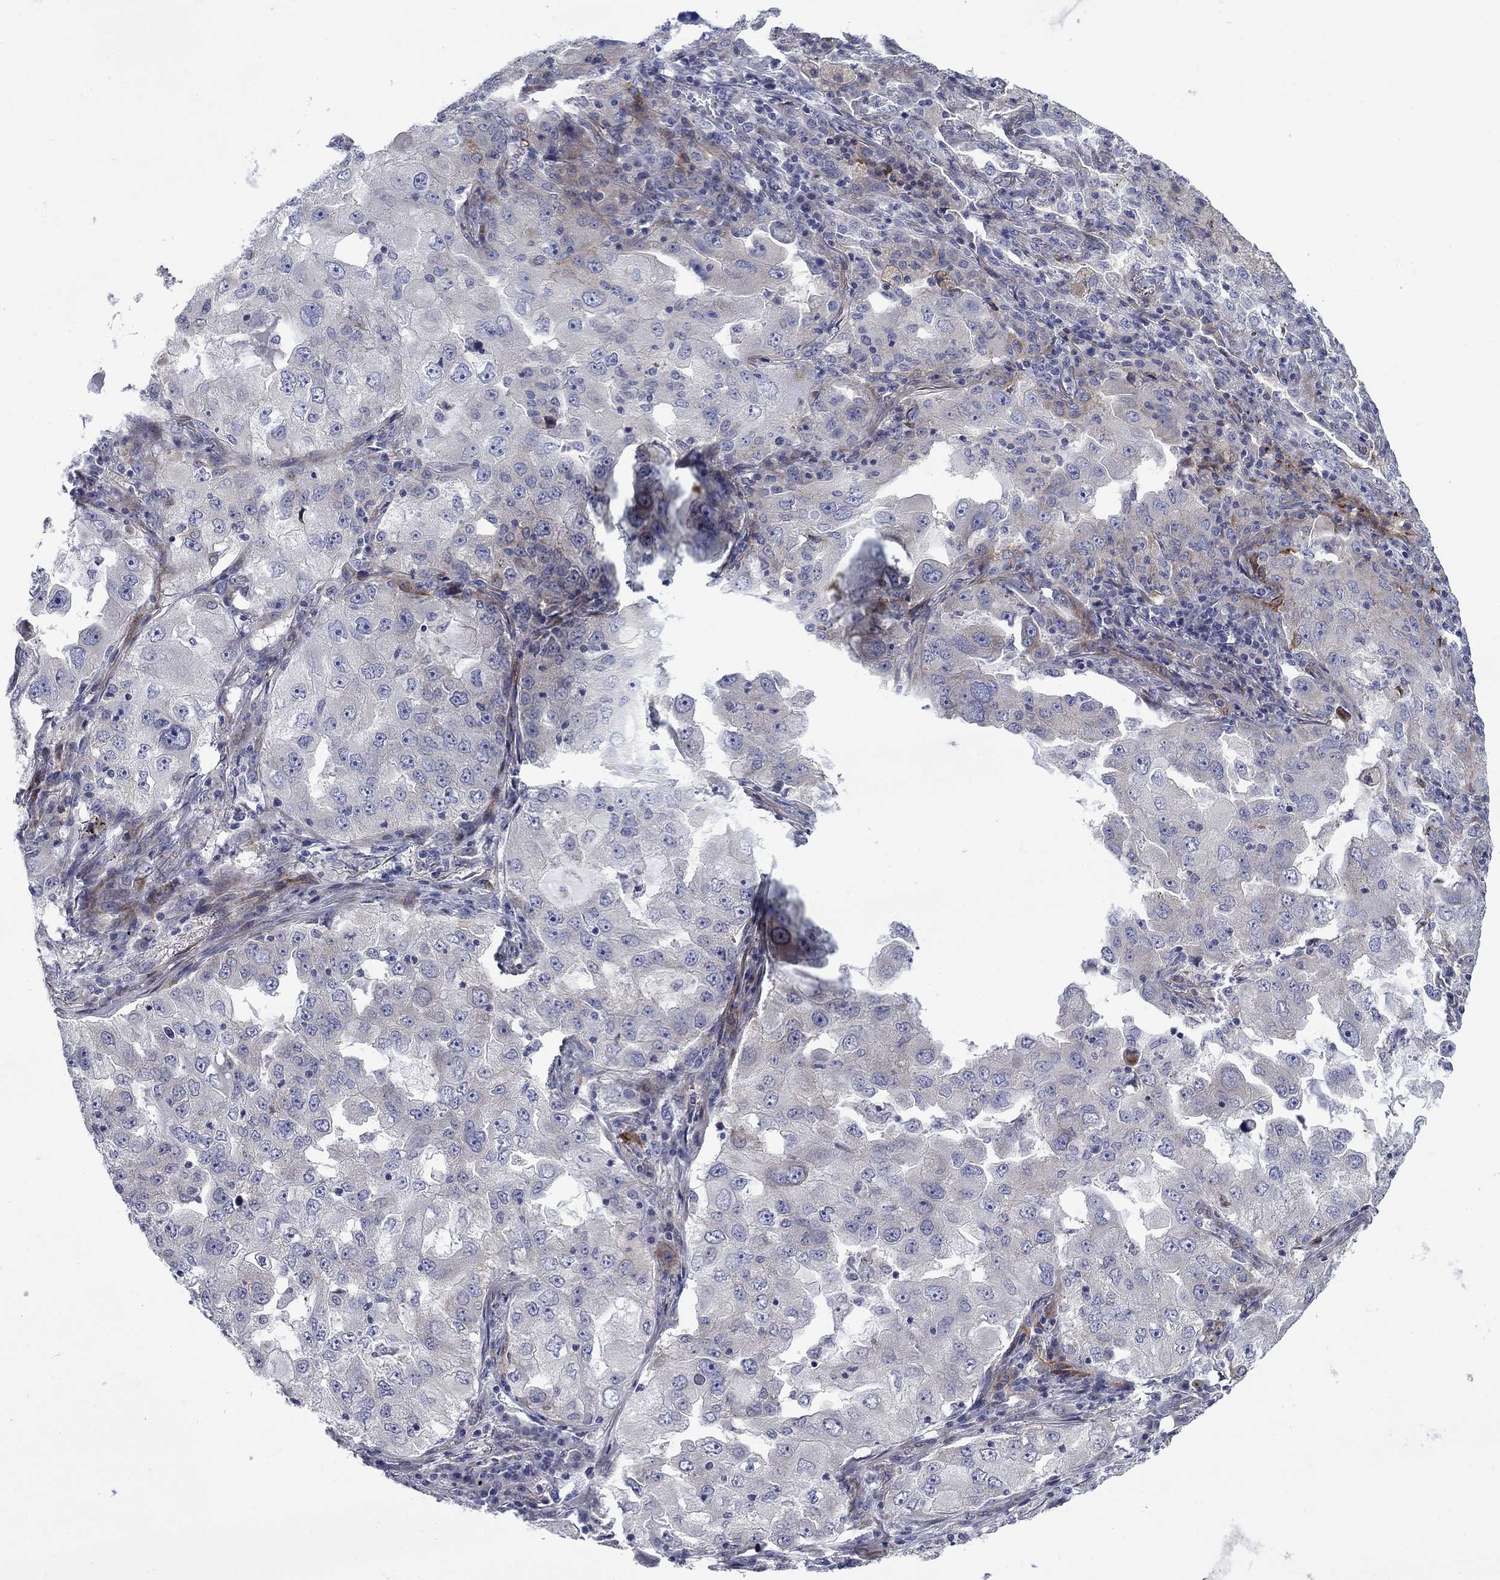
{"staining": {"intensity": "weak", "quantity": "<25%", "location": "cytoplasmic/membranous"}, "tissue": "lung cancer", "cell_type": "Tumor cells", "image_type": "cancer", "snomed": [{"axis": "morphology", "description": "Adenocarcinoma, NOS"}, {"axis": "topography", "description": "Lung"}], "caption": "This is an IHC histopathology image of lung cancer. There is no expression in tumor cells.", "gene": "FXR1", "patient": {"sex": "female", "age": 61}}